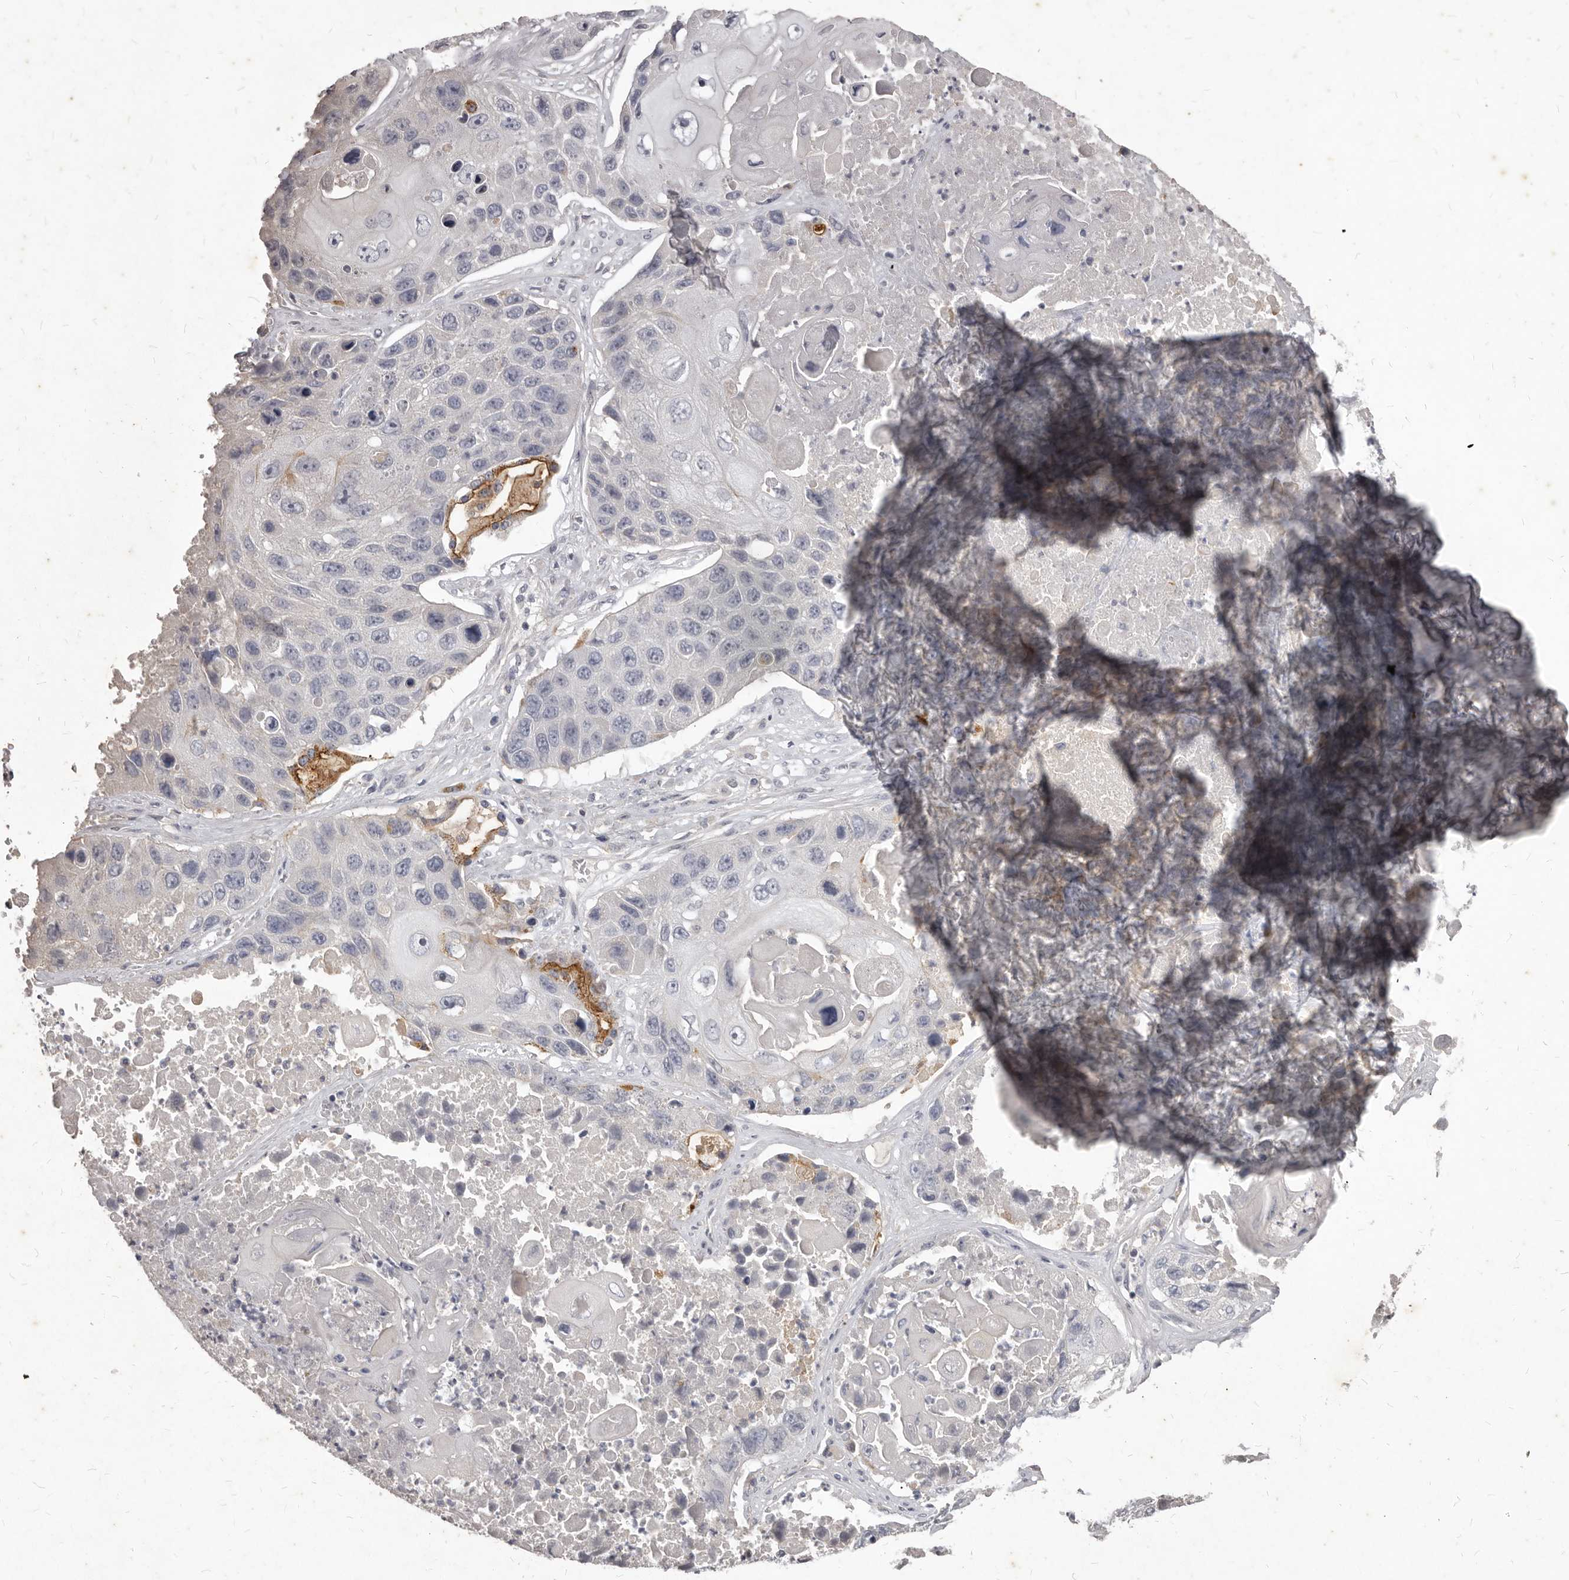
{"staining": {"intensity": "negative", "quantity": "none", "location": "none"}, "tissue": "lung cancer", "cell_type": "Tumor cells", "image_type": "cancer", "snomed": [{"axis": "morphology", "description": "Squamous cell carcinoma, NOS"}, {"axis": "topography", "description": "Lung"}], "caption": "Immunohistochemistry (IHC) of human squamous cell carcinoma (lung) displays no positivity in tumor cells. Nuclei are stained in blue.", "gene": "GPRC5C", "patient": {"sex": "male", "age": 61}}